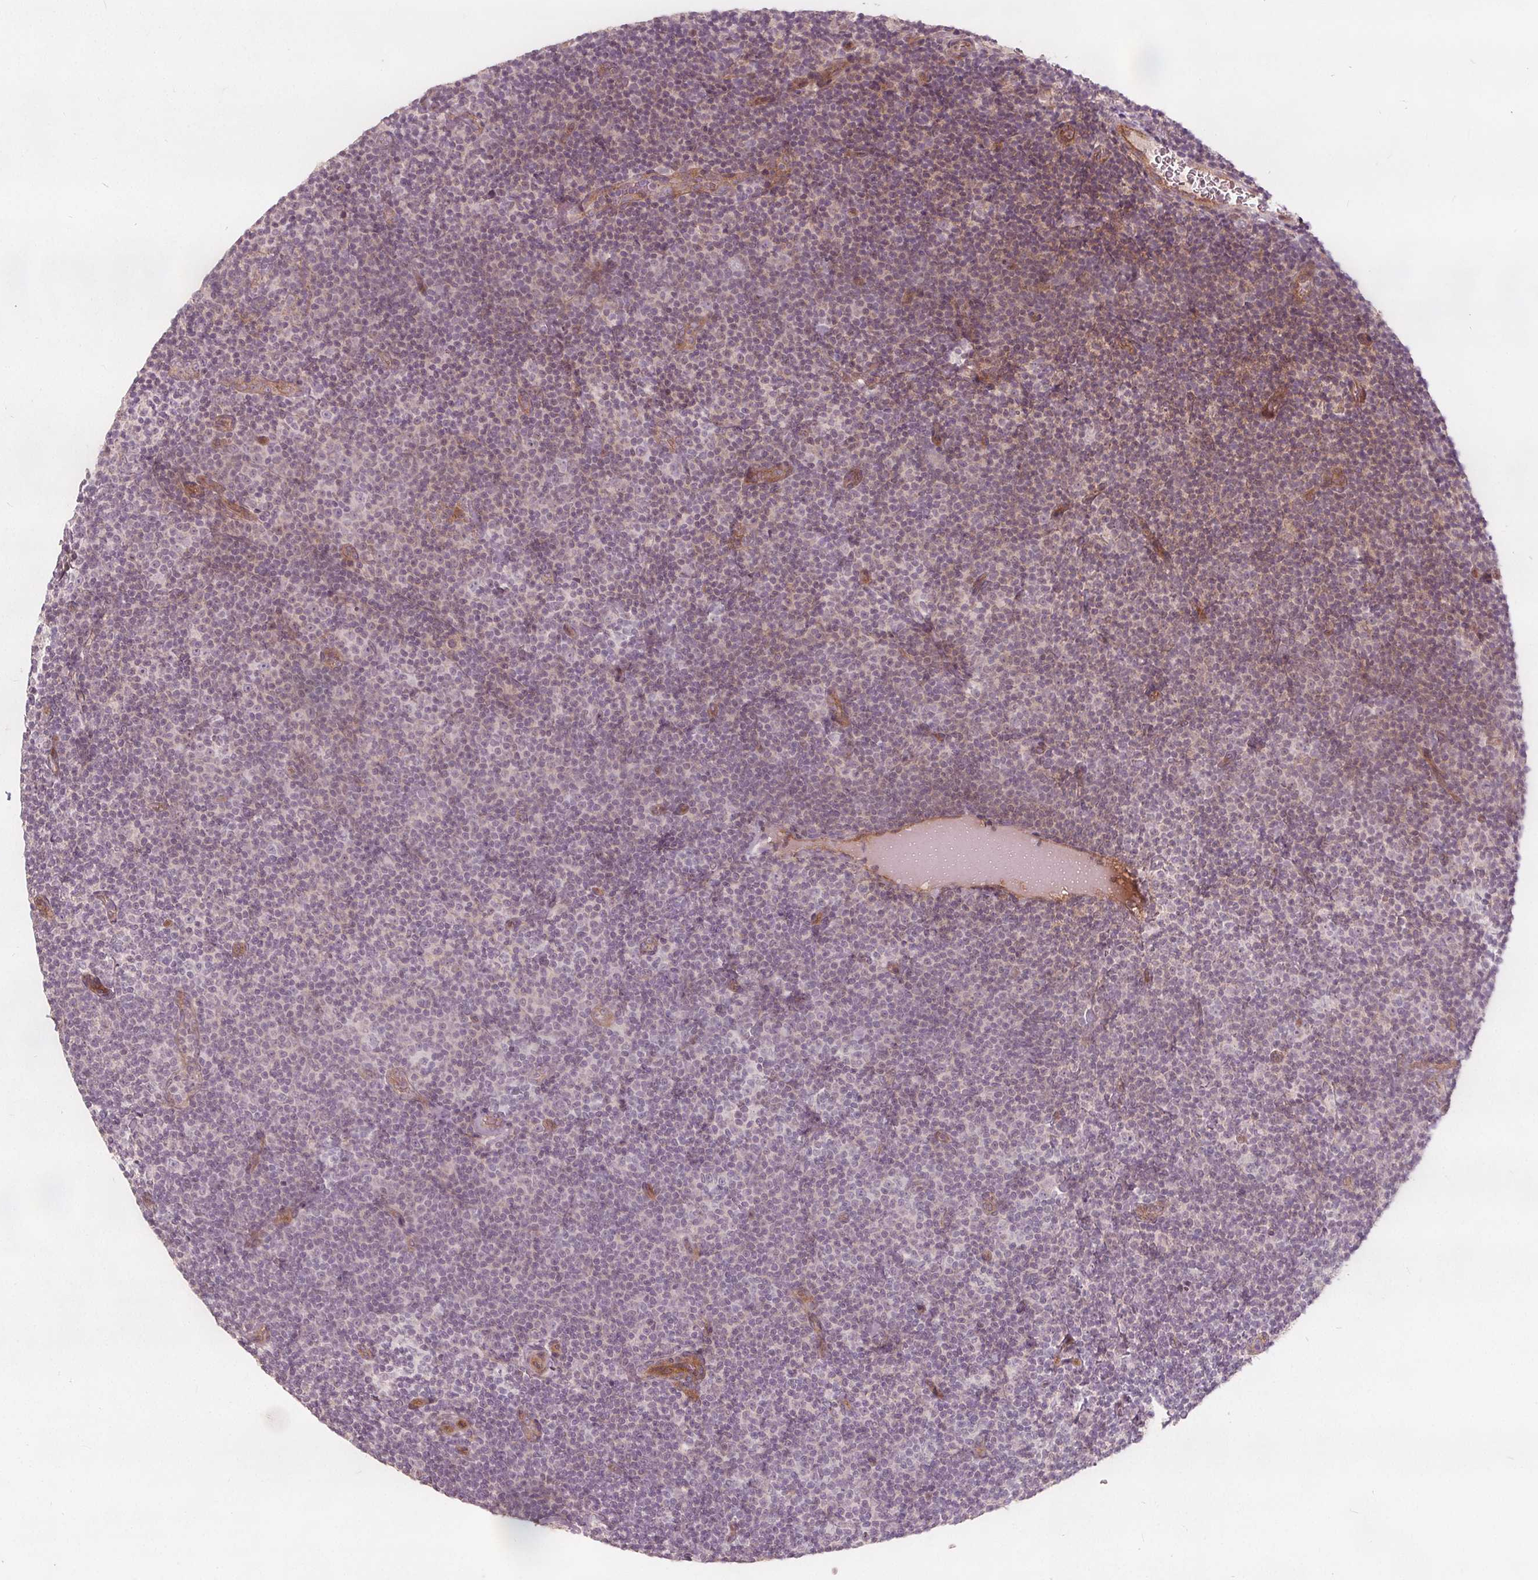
{"staining": {"intensity": "negative", "quantity": "none", "location": "none"}, "tissue": "lymphoma", "cell_type": "Tumor cells", "image_type": "cancer", "snomed": [{"axis": "morphology", "description": "Malignant lymphoma, non-Hodgkin's type, Low grade"}, {"axis": "topography", "description": "Lymph node"}], "caption": "Immunohistochemistry (IHC) image of neoplastic tissue: human lymphoma stained with DAB exhibits no significant protein positivity in tumor cells.", "gene": "PTPRT", "patient": {"sex": "male", "age": 81}}